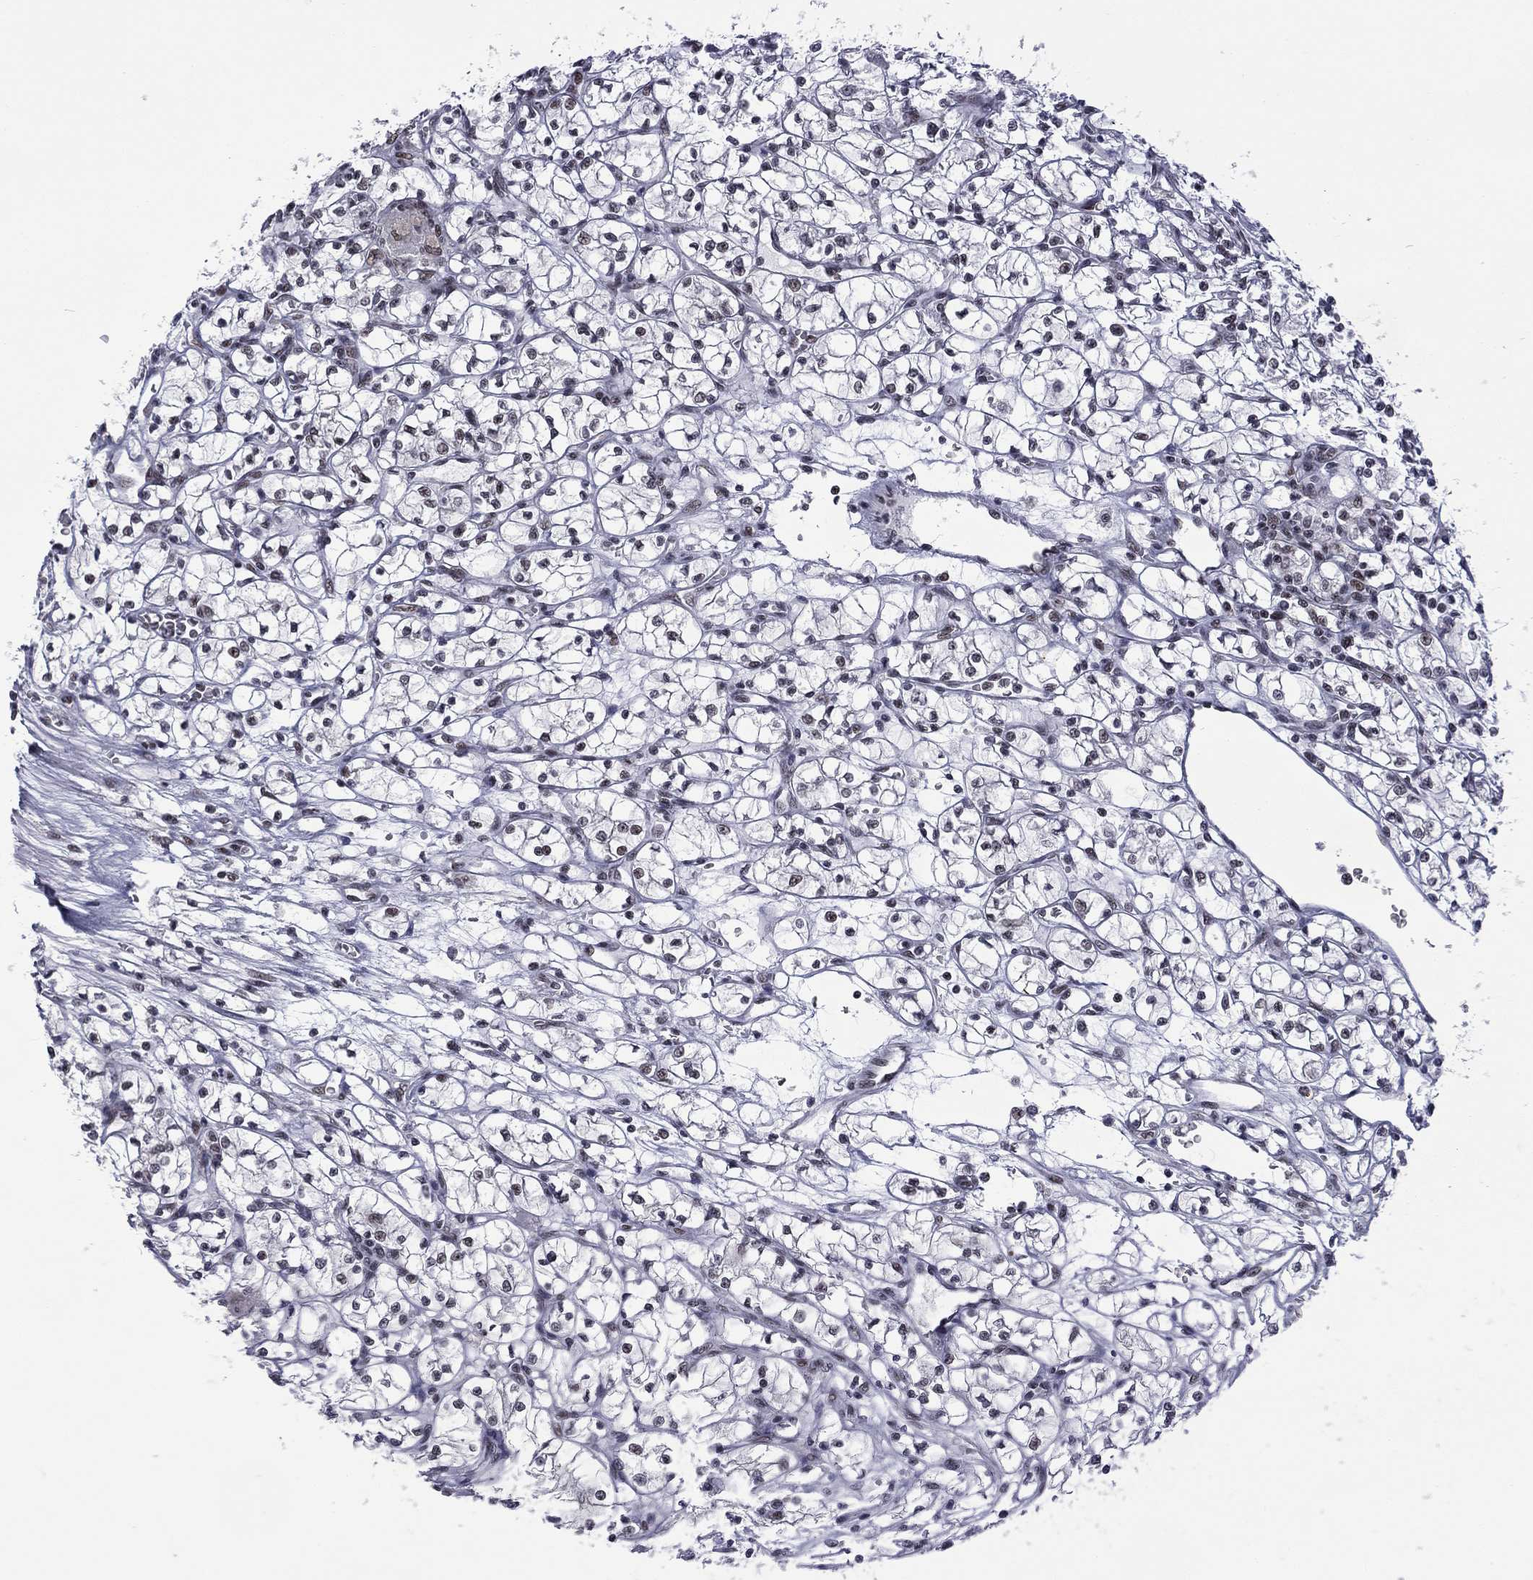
{"staining": {"intensity": "weak", "quantity": "<25%", "location": "nuclear"}, "tissue": "renal cancer", "cell_type": "Tumor cells", "image_type": "cancer", "snomed": [{"axis": "morphology", "description": "Adenocarcinoma, NOS"}, {"axis": "topography", "description": "Kidney"}], "caption": "High power microscopy histopathology image of an immunohistochemistry (IHC) histopathology image of adenocarcinoma (renal), revealing no significant staining in tumor cells. The staining is performed using DAB brown chromogen with nuclei counter-stained in using hematoxylin.", "gene": "ETV5", "patient": {"sex": "female", "age": 64}}